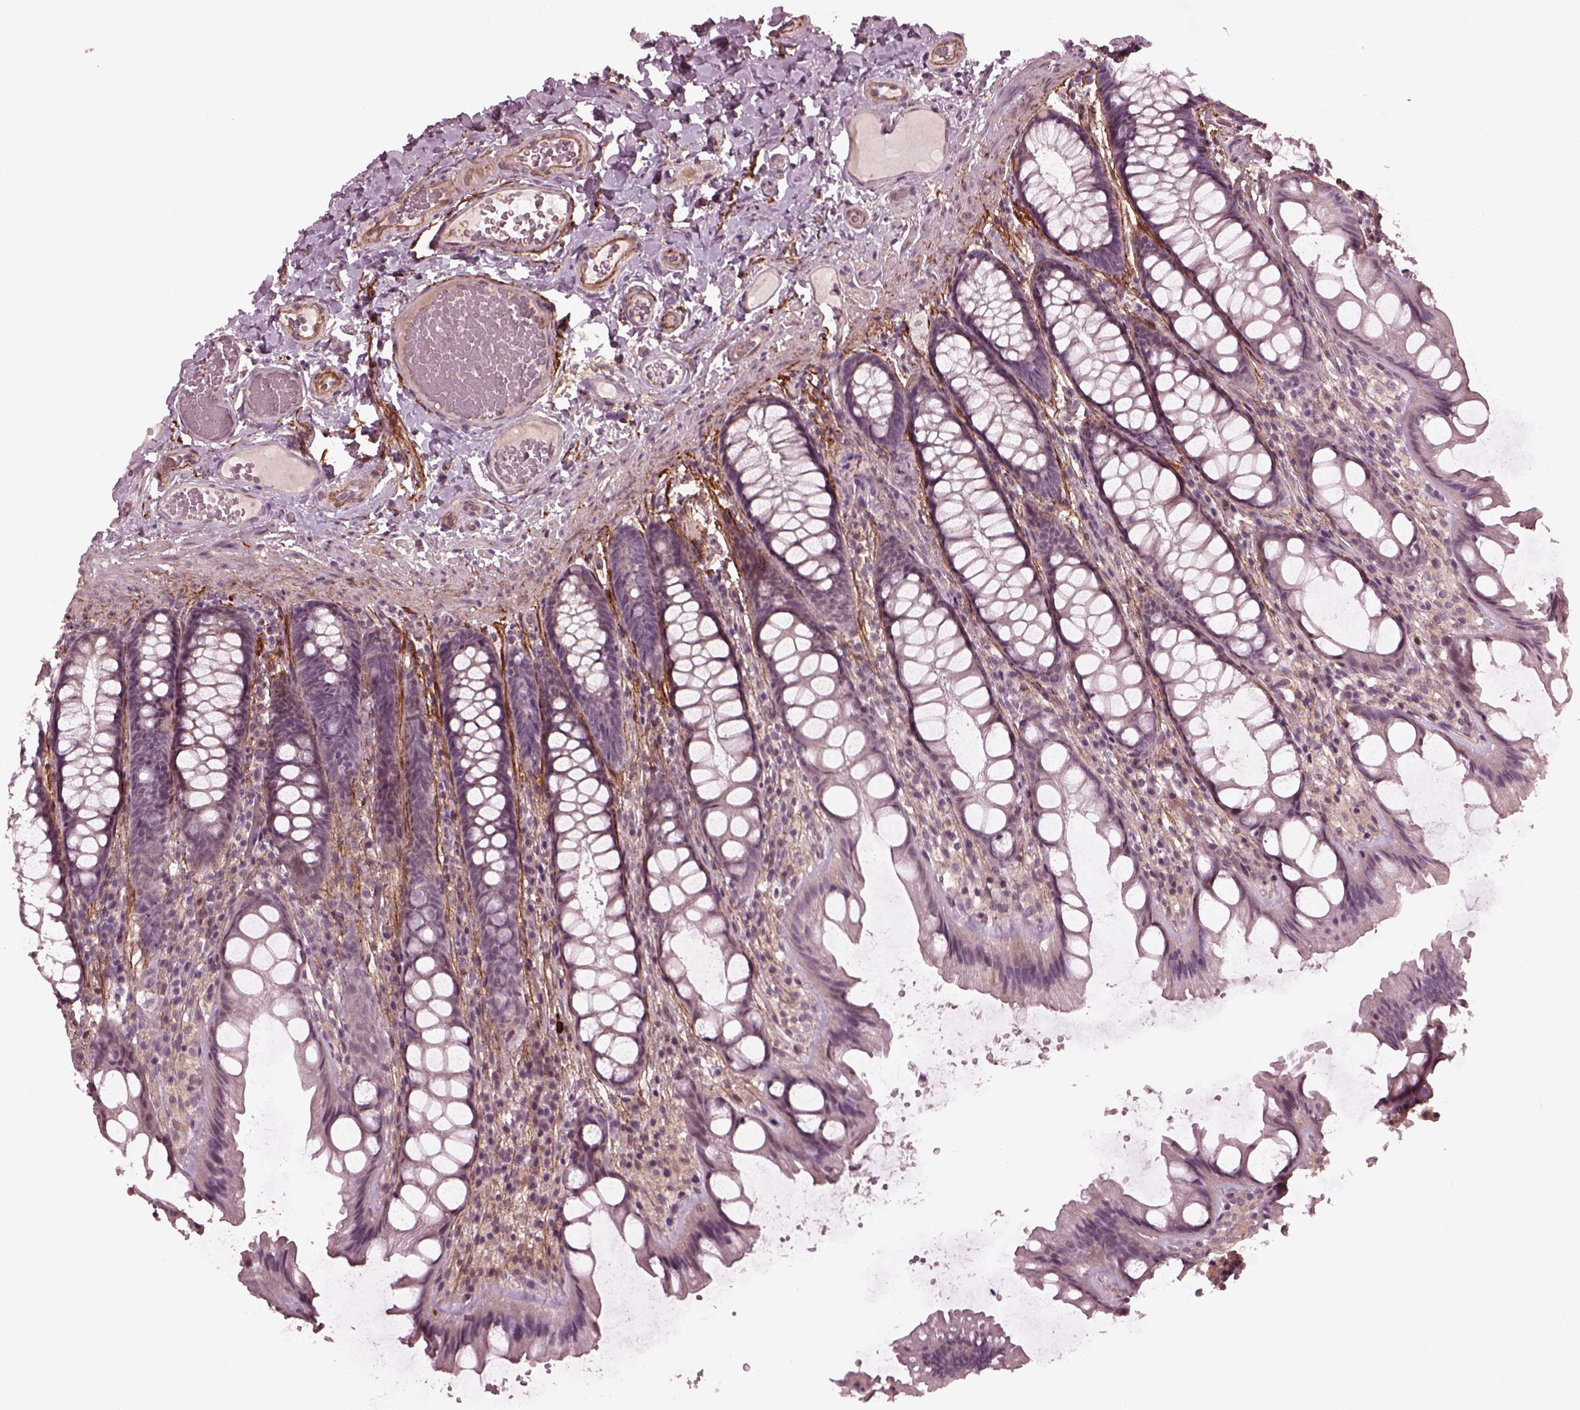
{"staining": {"intensity": "negative", "quantity": "none", "location": "none"}, "tissue": "colon", "cell_type": "Endothelial cells", "image_type": "normal", "snomed": [{"axis": "morphology", "description": "Normal tissue, NOS"}, {"axis": "topography", "description": "Colon"}], "caption": "This micrograph is of unremarkable colon stained with immunohistochemistry to label a protein in brown with the nuclei are counter-stained blue. There is no positivity in endothelial cells.", "gene": "EFEMP1", "patient": {"sex": "male", "age": 47}}